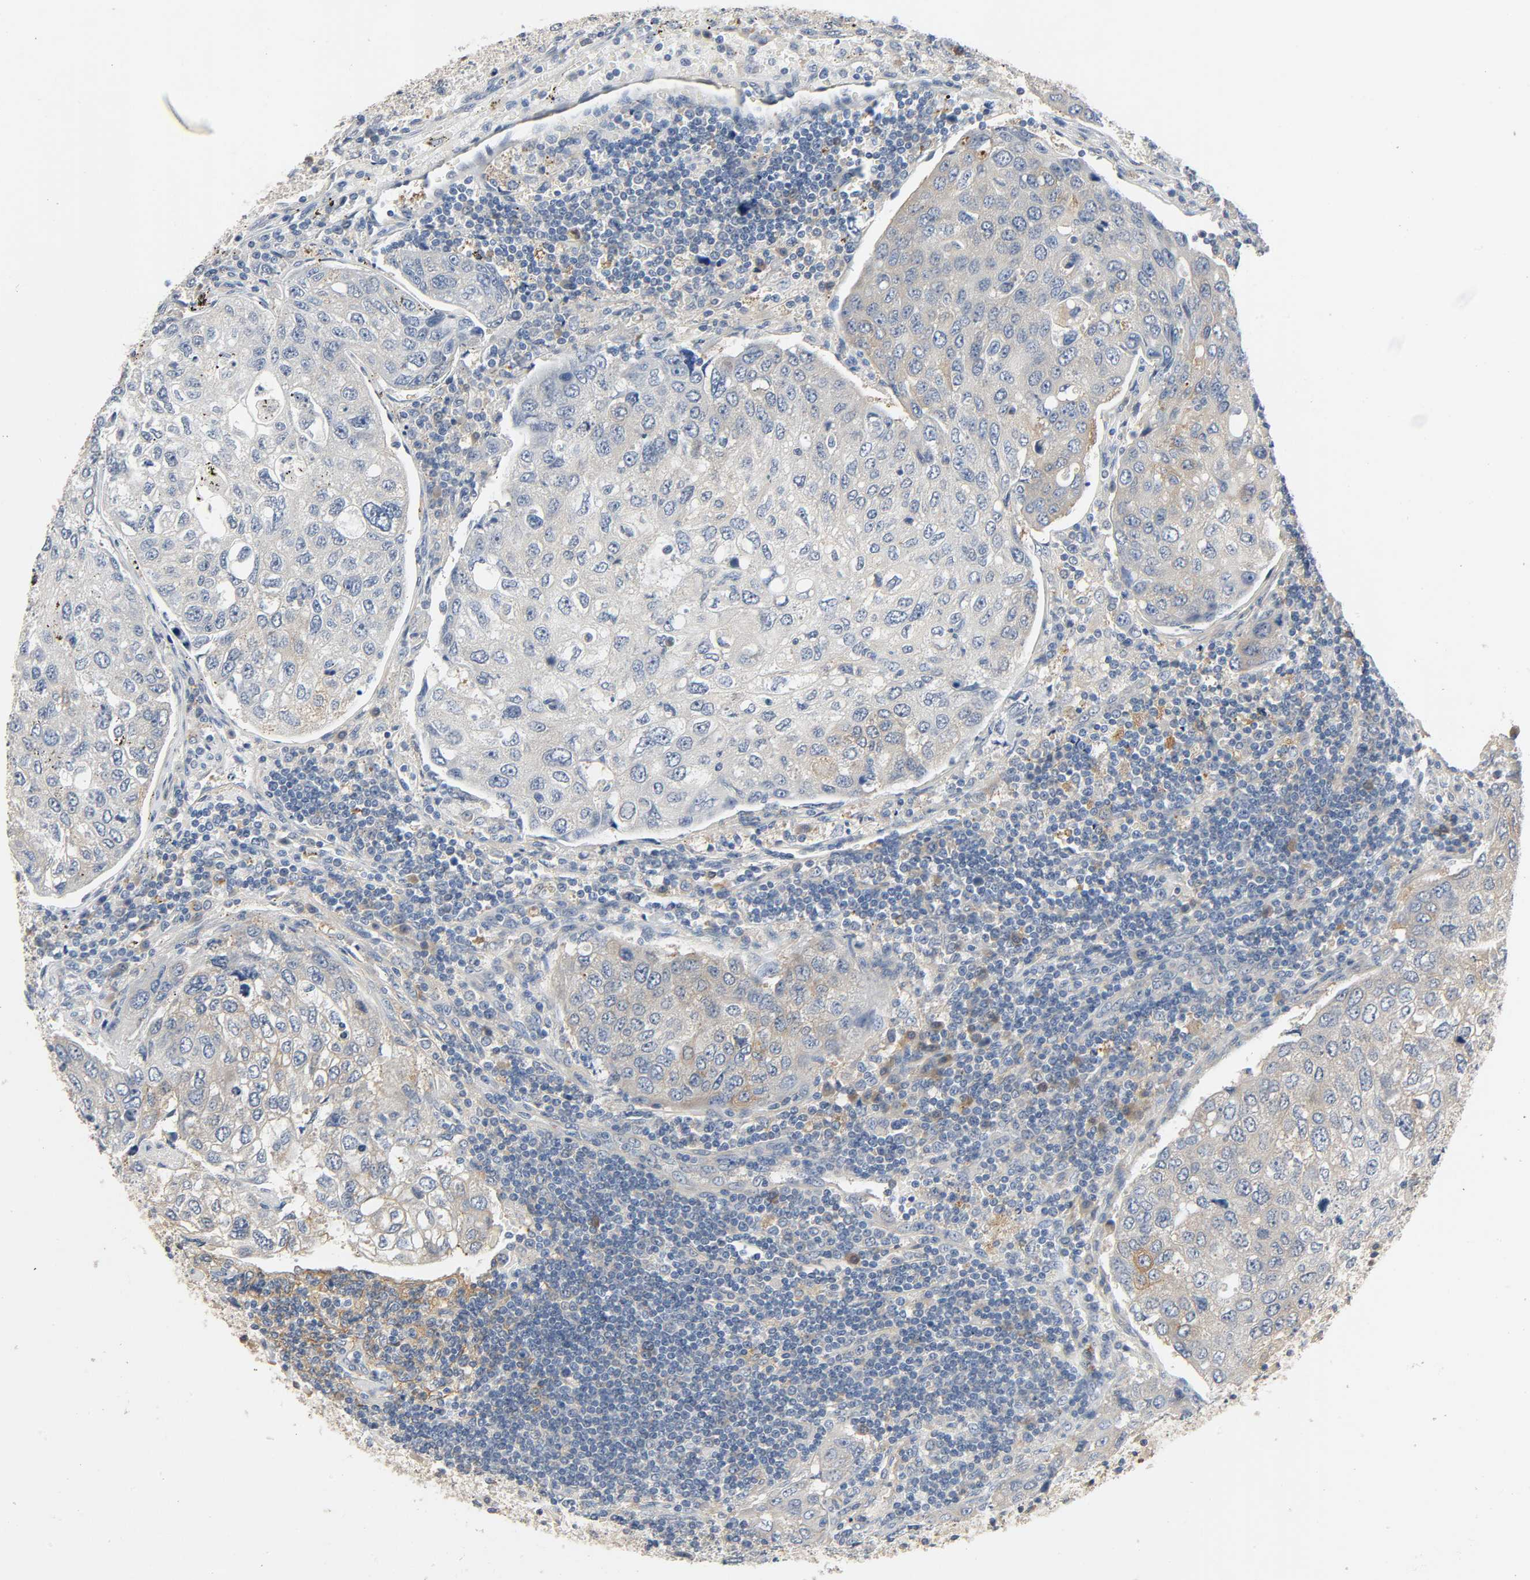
{"staining": {"intensity": "moderate", "quantity": "25%-75%", "location": "cytoplasmic/membranous"}, "tissue": "urothelial cancer", "cell_type": "Tumor cells", "image_type": "cancer", "snomed": [{"axis": "morphology", "description": "Urothelial carcinoma, High grade"}, {"axis": "topography", "description": "Lymph node"}, {"axis": "topography", "description": "Urinary bladder"}], "caption": "A medium amount of moderate cytoplasmic/membranous expression is appreciated in approximately 25%-75% of tumor cells in urothelial cancer tissue.", "gene": "ARPC1A", "patient": {"sex": "male", "age": 51}}